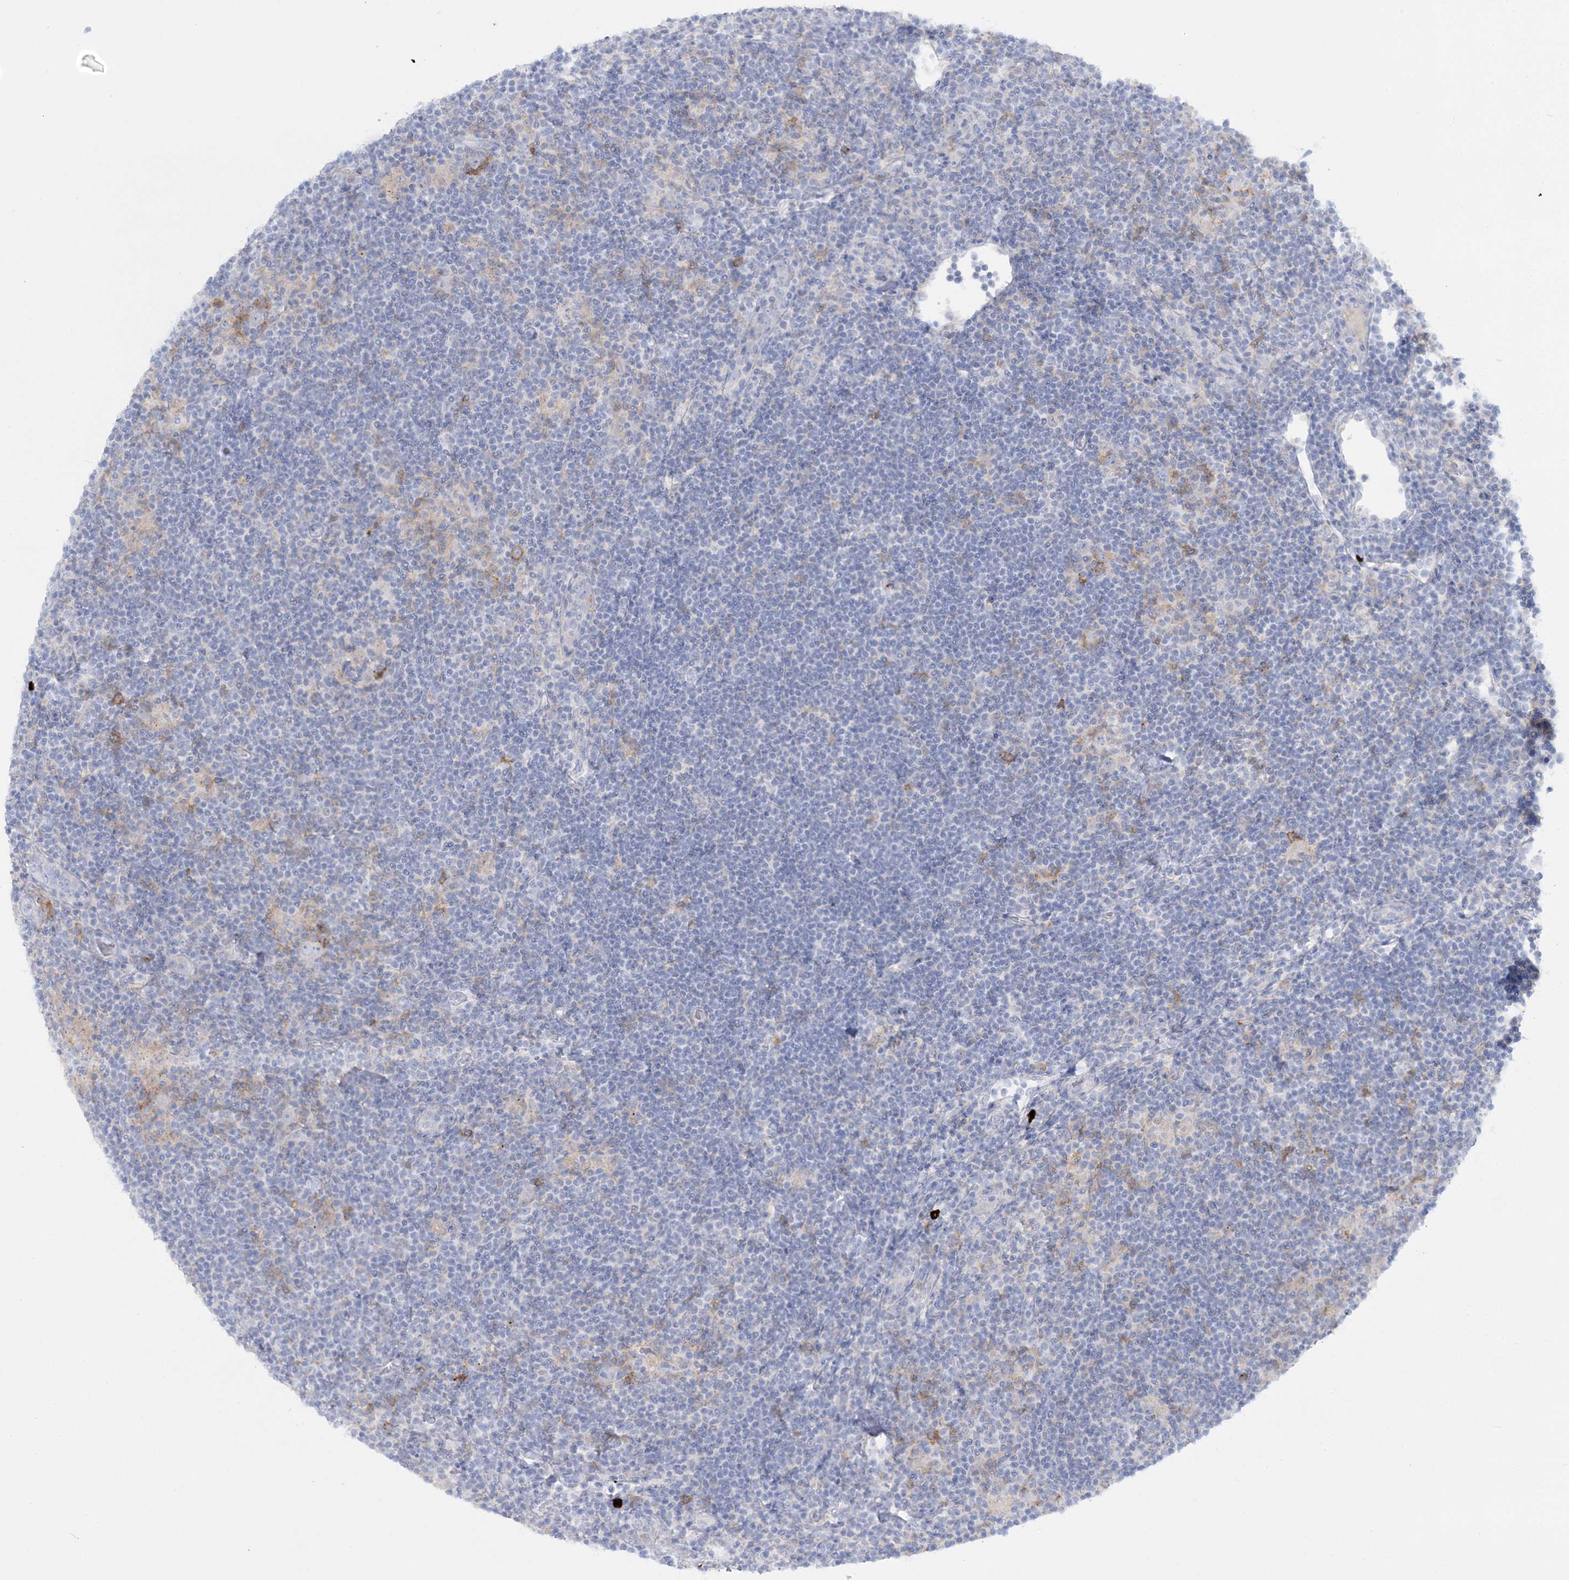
{"staining": {"intensity": "moderate", "quantity": "<25%", "location": "cytoplasmic/membranous"}, "tissue": "lymphoma", "cell_type": "Tumor cells", "image_type": "cancer", "snomed": [{"axis": "morphology", "description": "Hodgkin's disease, NOS"}, {"axis": "topography", "description": "Lymph node"}], "caption": "Lymphoma tissue shows moderate cytoplasmic/membranous positivity in approximately <25% of tumor cells Immunohistochemistry stains the protein in brown and the nuclei are stained blue.", "gene": "WDSUB1", "patient": {"sex": "female", "age": 57}}